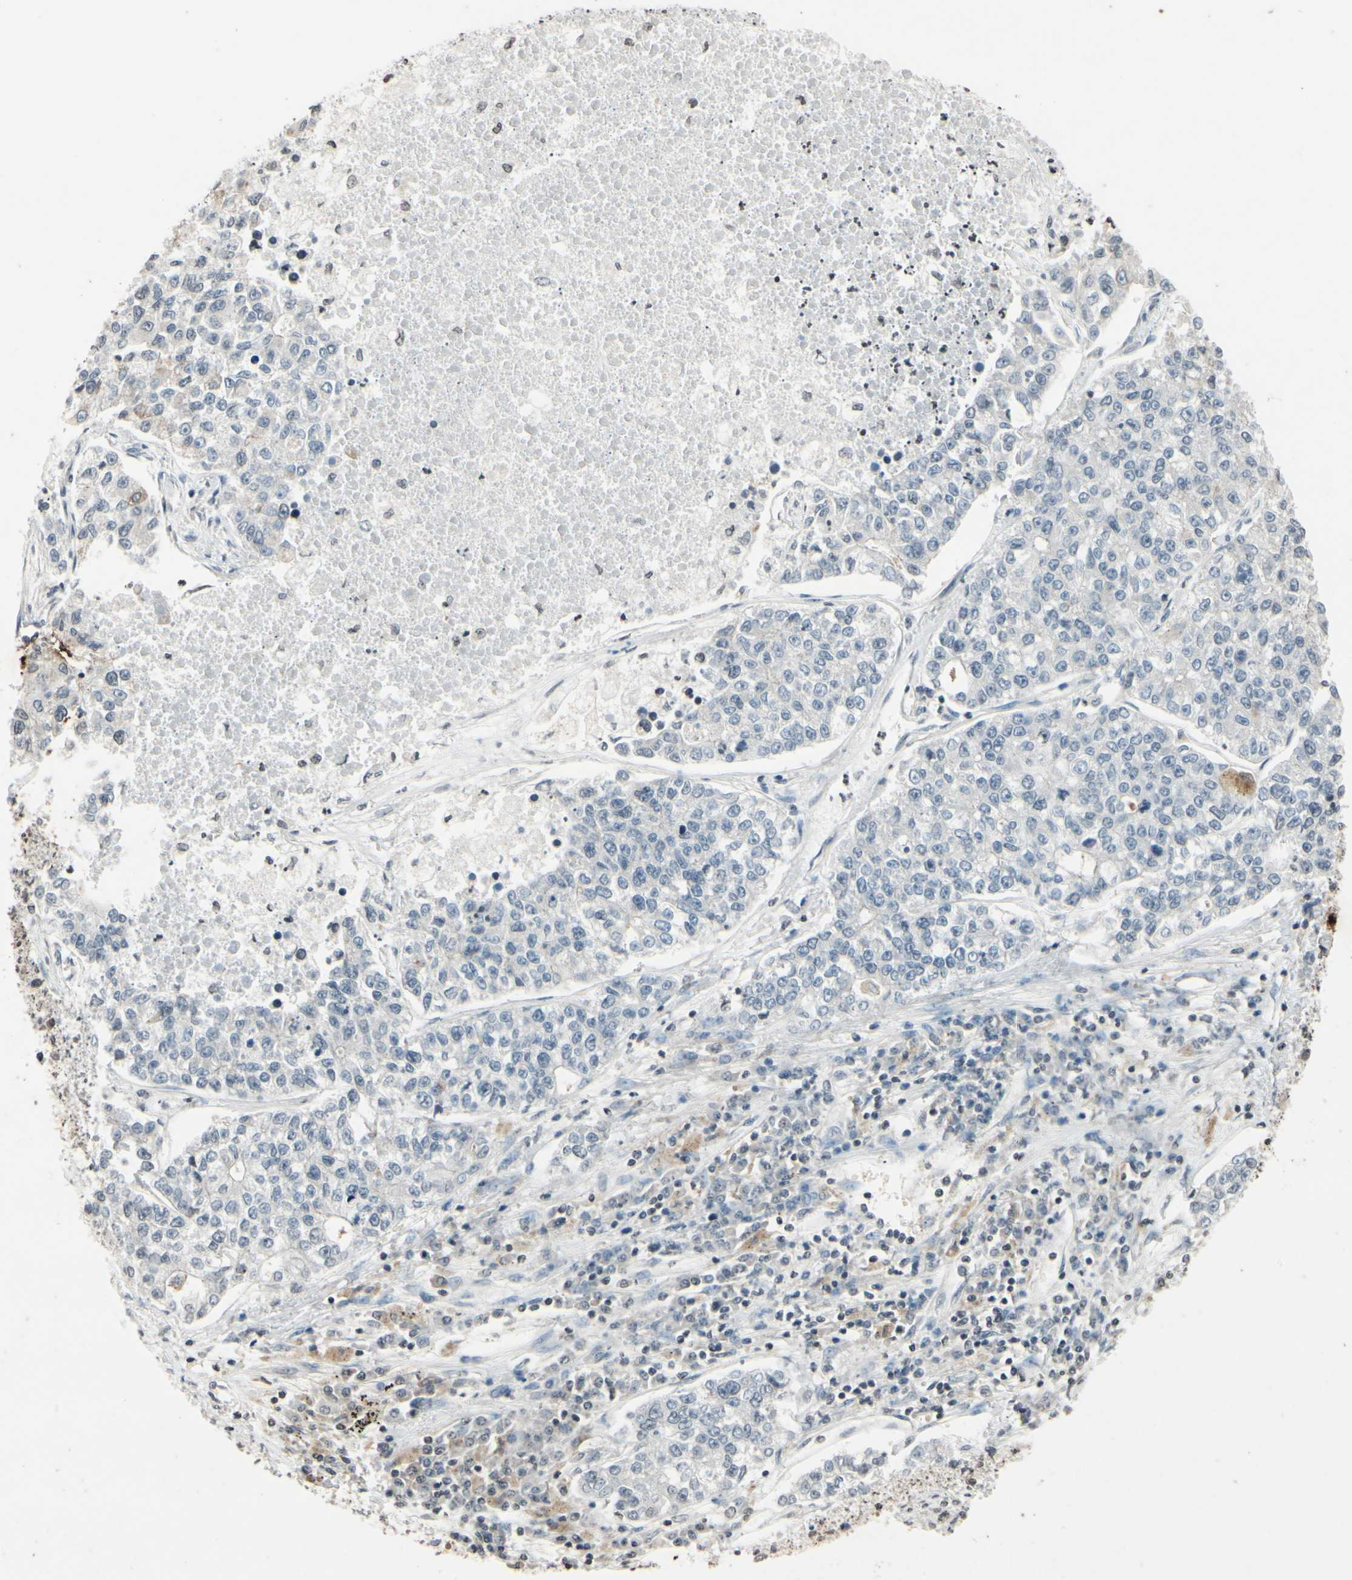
{"staining": {"intensity": "weak", "quantity": ">75%", "location": "cytoplasmic/membranous"}, "tissue": "lung cancer", "cell_type": "Tumor cells", "image_type": "cancer", "snomed": [{"axis": "morphology", "description": "Adenocarcinoma, NOS"}, {"axis": "topography", "description": "Lung"}], "caption": "About >75% of tumor cells in human adenocarcinoma (lung) exhibit weak cytoplasmic/membranous protein expression as visualized by brown immunohistochemical staining.", "gene": "CLDN11", "patient": {"sex": "male", "age": 49}}